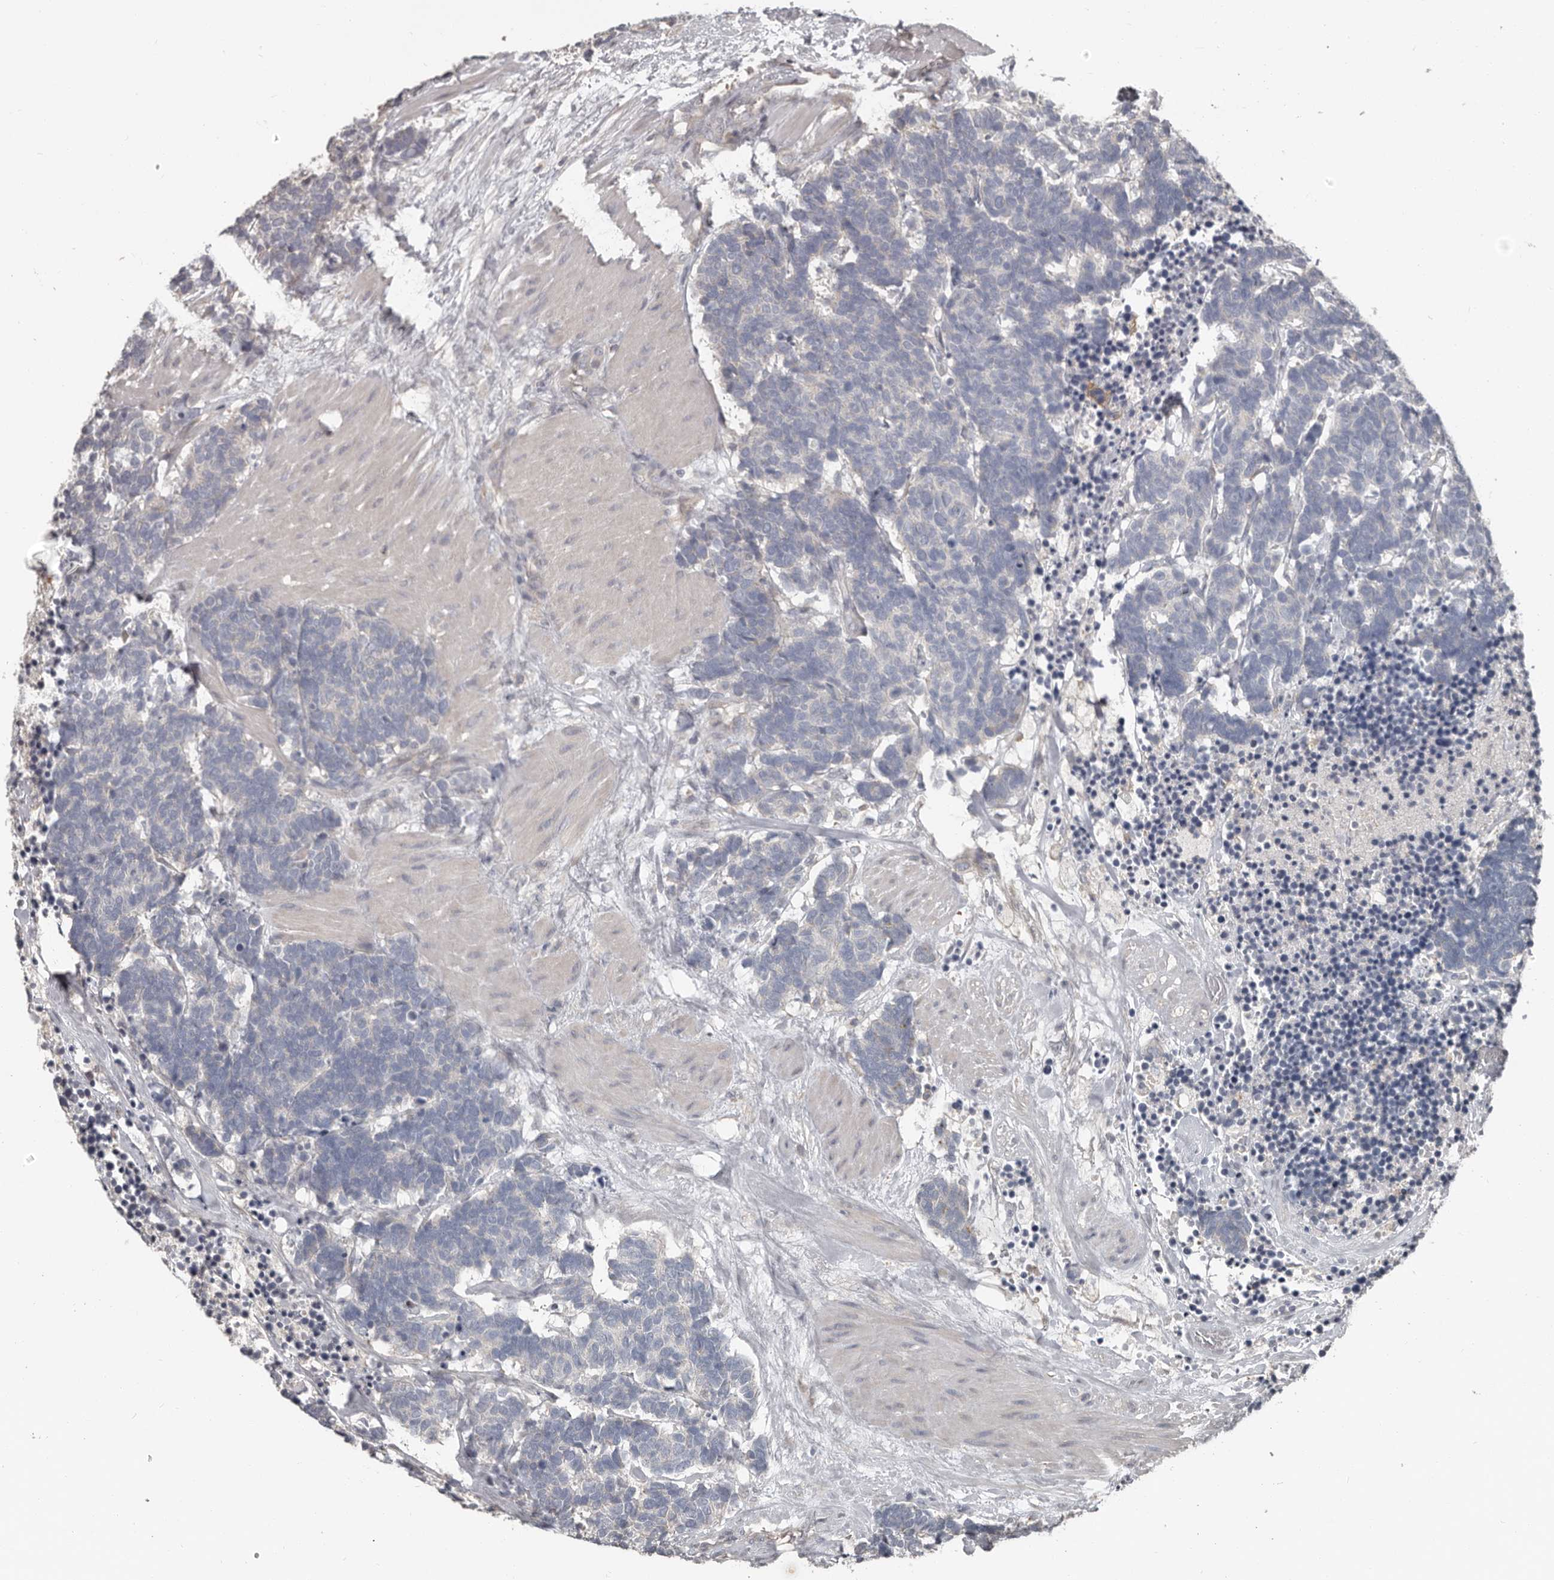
{"staining": {"intensity": "negative", "quantity": "none", "location": "none"}, "tissue": "carcinoid", "cell_type": "Tumor cells", "image_type": "cancer", "snomed": [{"axis": "morphology", "description": "Carcinoma, NOS"}, {"axis": "morphology", "description": "Carcinoid, malignant, NOS"}, {"axis": "topography", "description": "Urinary bladder"}], "caption": "This is an IHC micrograph of human carcinoma. There is no expression in tumor cells.", "gene": "CA6", "patient": {"sex": "male", "age": 57}}